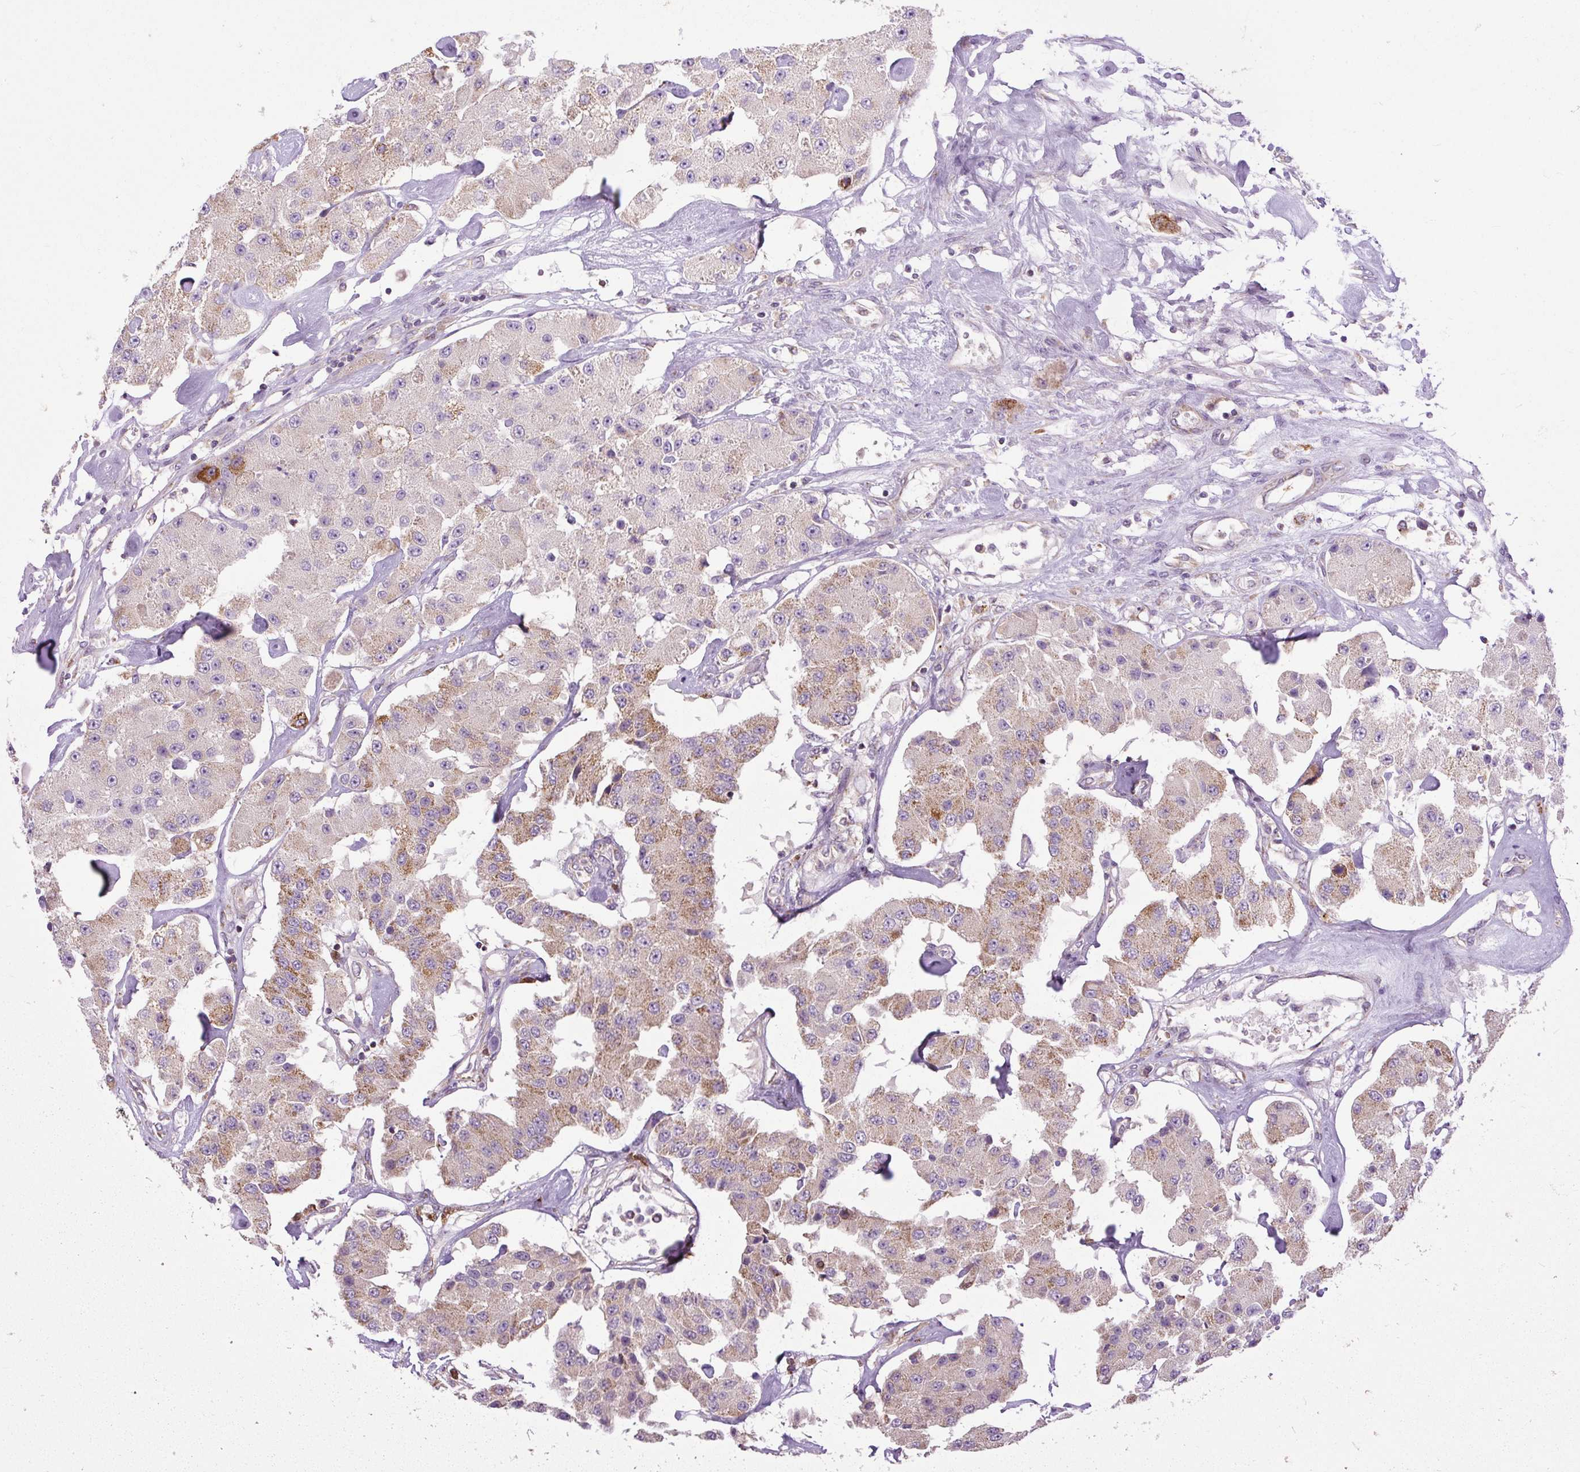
{"staining": {"intensity": "moderate", "quantity": "<25%", "location": "cytoplasmic/membranous"}, "tissue": "carcinoid", "cell_type": "Tumor cells", "image_type": "cancer", "snomed": [{"axis": "morphology", "description": "Carcinoid, malignant, NOS"}, {"axis": "topography", "description": "Pancreas"}], "caption": "Approximately <25% of tumor cells in human carcinoid reveal moderate cytoplasmic/membranous protein expression as visualized by brown immunohistochemical staining.", "gene": "TM2D3", "patient": {"sex": "male", "age": 41}}